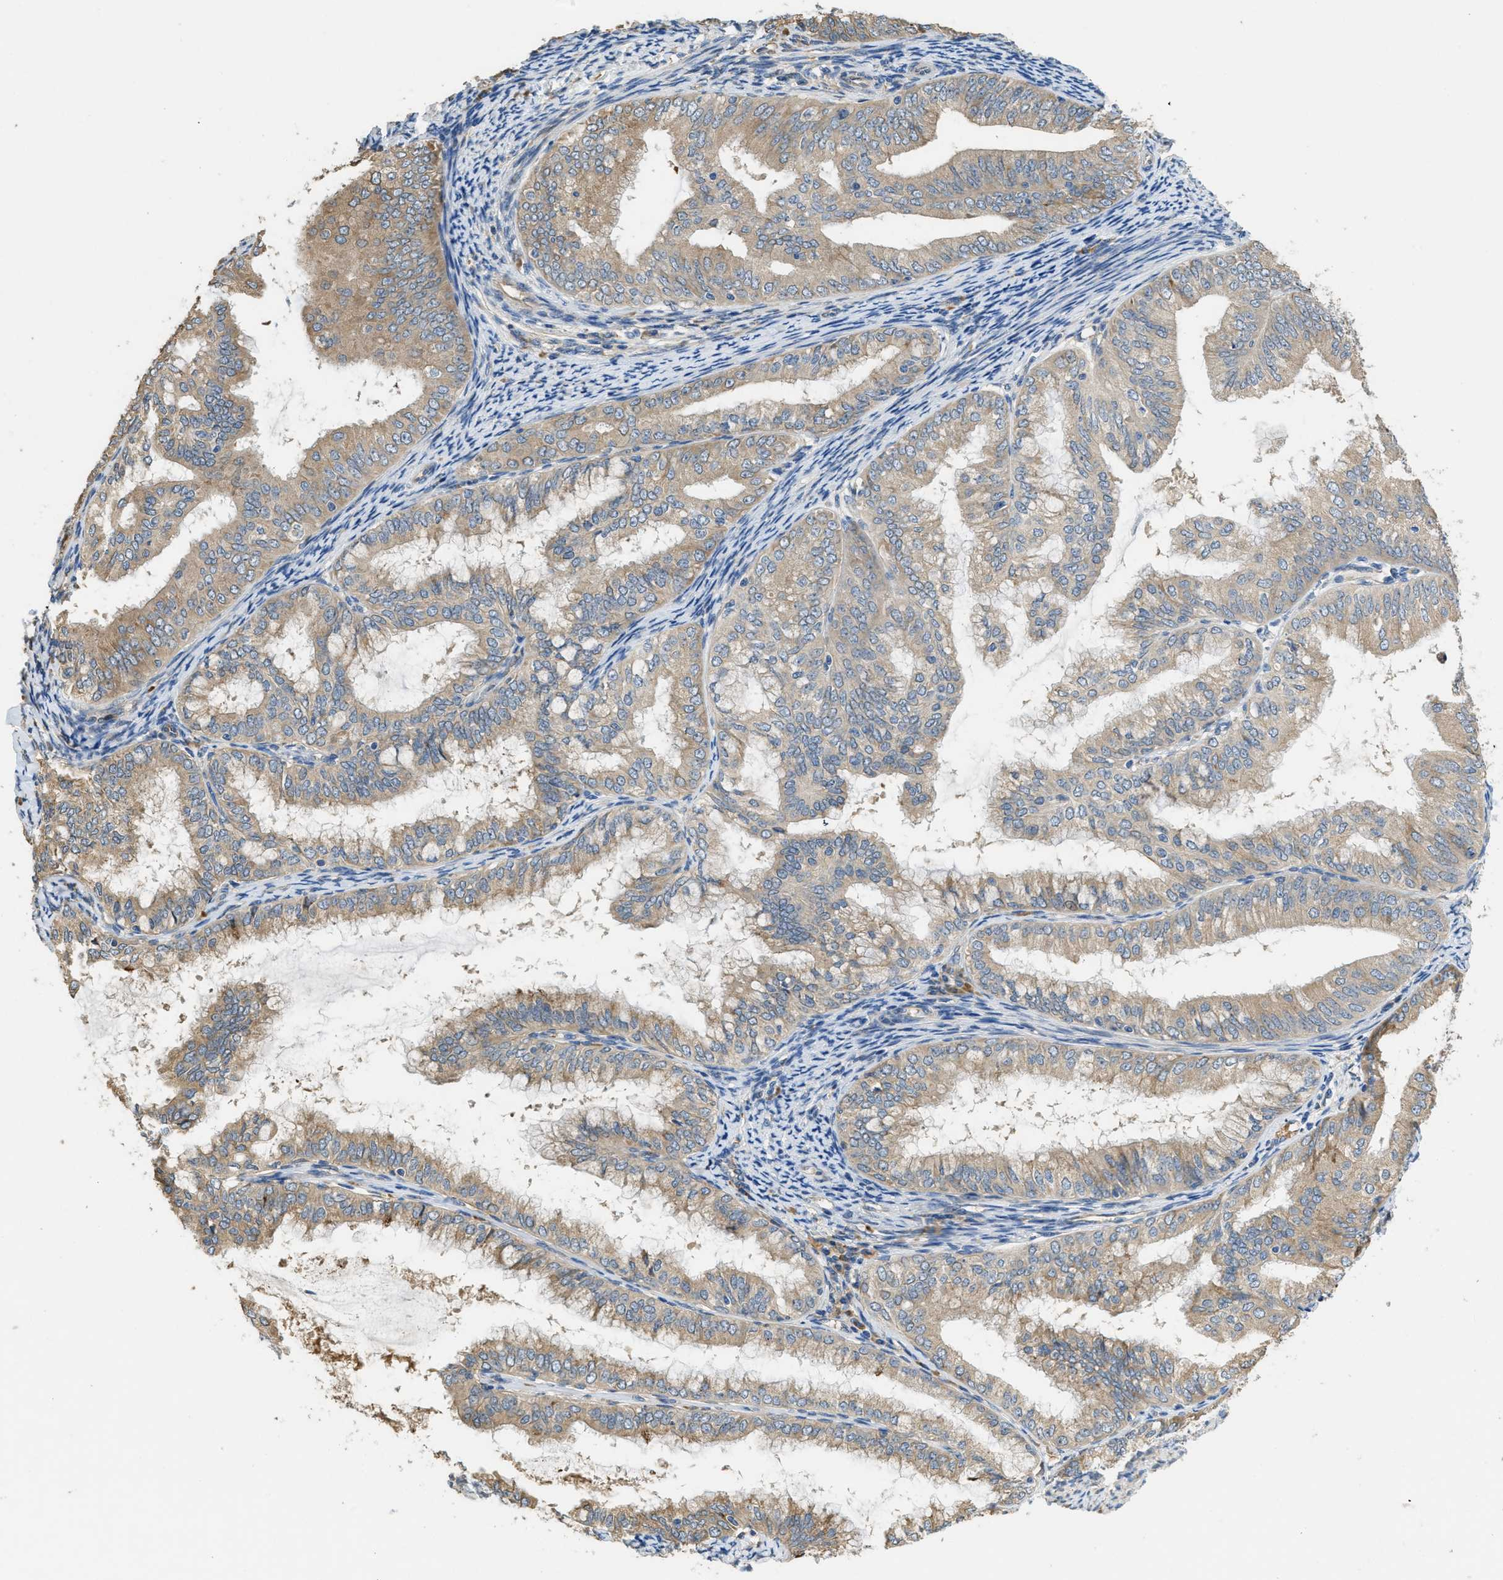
{"staining": {"intensity": "moderate", "quantity": ">75%", "location": "cytoplasmic/membranous"}, "tissue": "endometrial cancer", "cell_type": "Tumor cells", "image_type": "cancer", "snomed": [{"axis": "morphology", "description": "Adenocarcinoma, NOS"}, {"axis": "topography", "description": "Endometrium"}], "caption": "Tumor cells demonstrate moderate cytoplasmic/membranous expression in approximately >75% of cells in endometrial cancer (adenocarcinoma).", "gene": "RIPK2", "patient": {"sex": "female", "age": 63}}